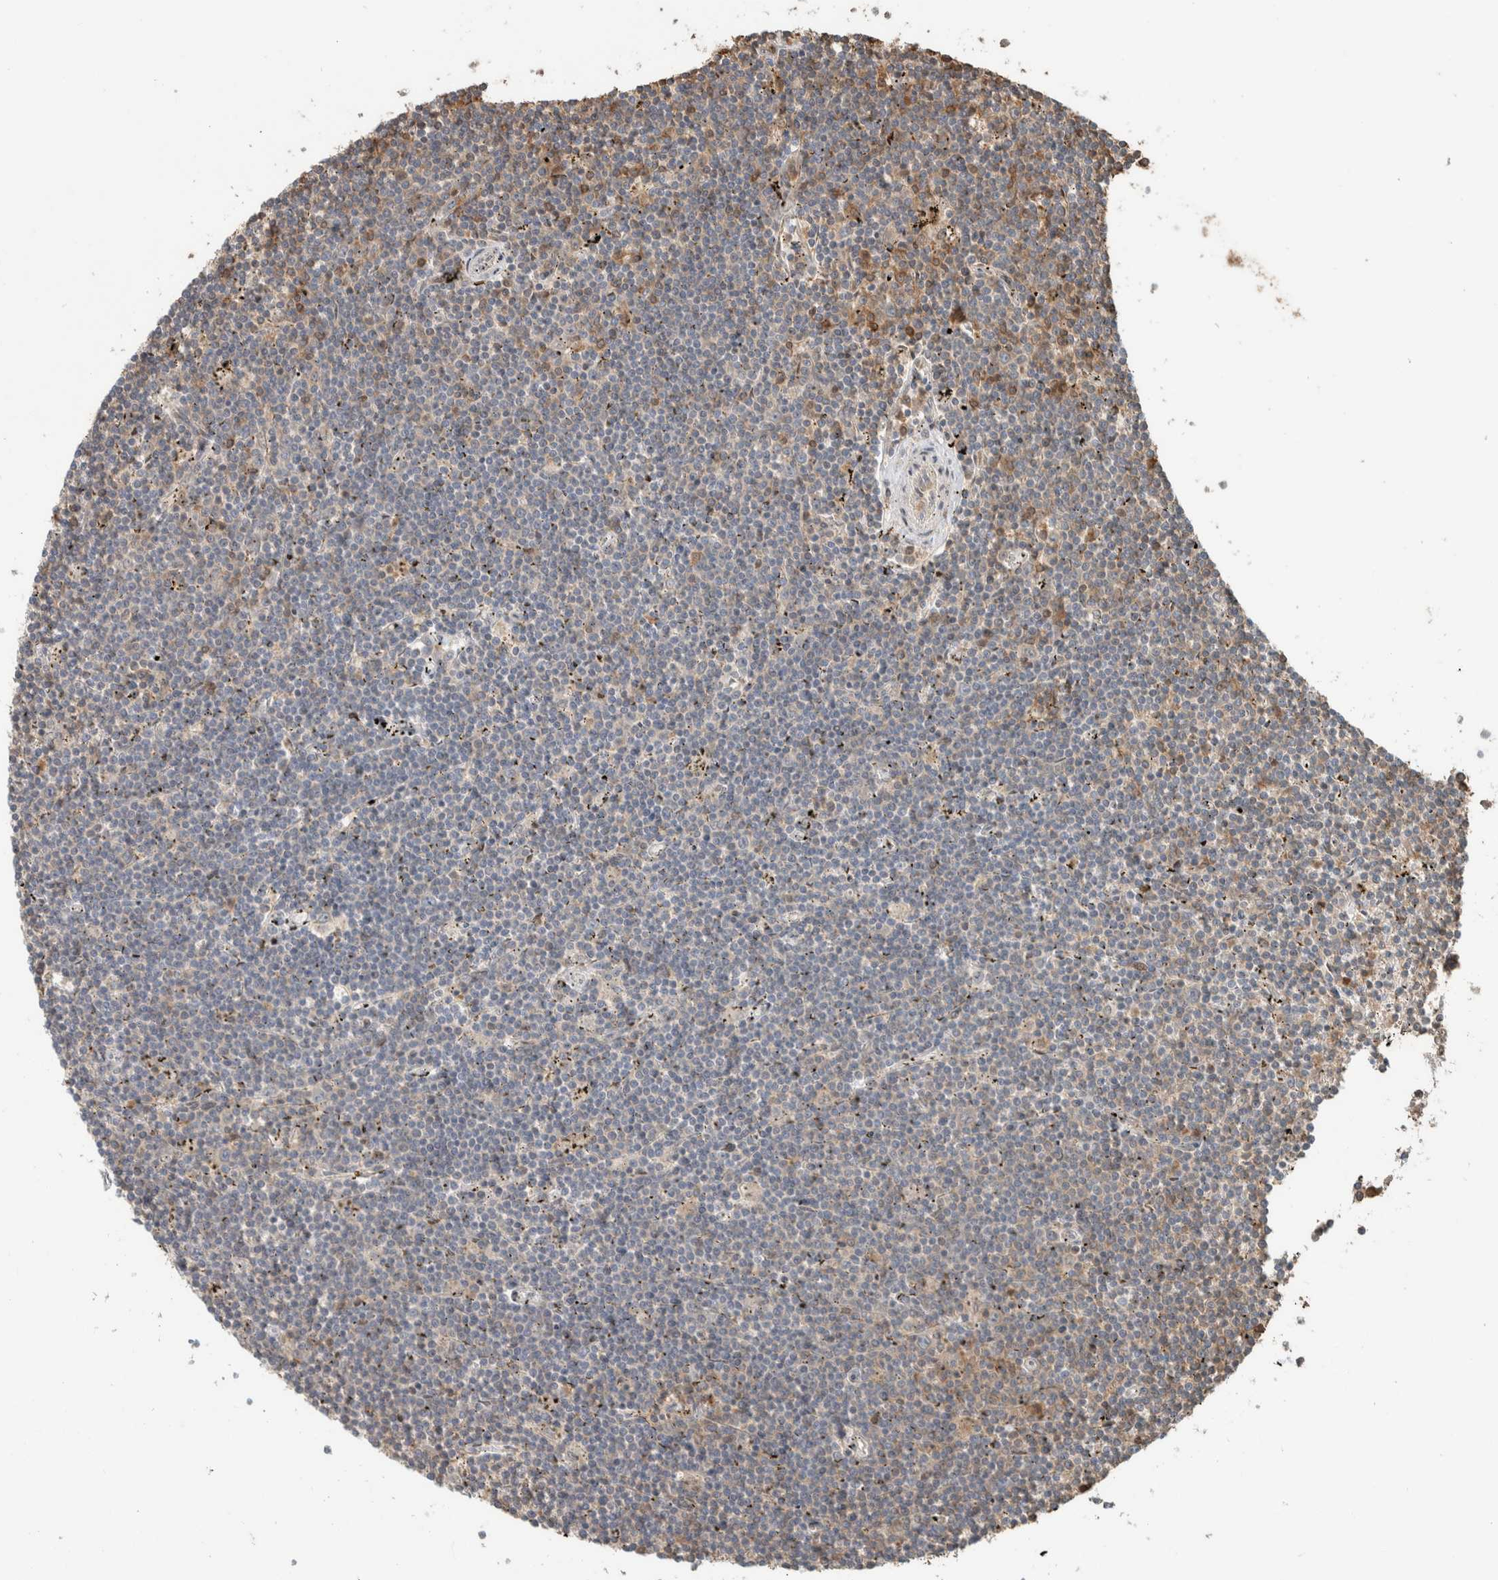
{"staining": {"intensity": "weak", "quantity": "<25%", "location": "cytoplasmic/membranous"}, "tissue": "lymphoma", "cell_type": "Tumor cells", "image_type": "cancer", "snomed": [{"axis": "morphology", "description": "Malignant lymphoma, non-Hodgkin's type, Low grade"}, {"axis": "topography", "description": "Spleen"}], "caption": "Immunohistochemical staining of human low-grade malignant lymphoma, non-Hodgkin's type reveals no significant staining in tumor cells.", "gene": "CNTROB", "patient": {"sex": "male", "age": 76}}